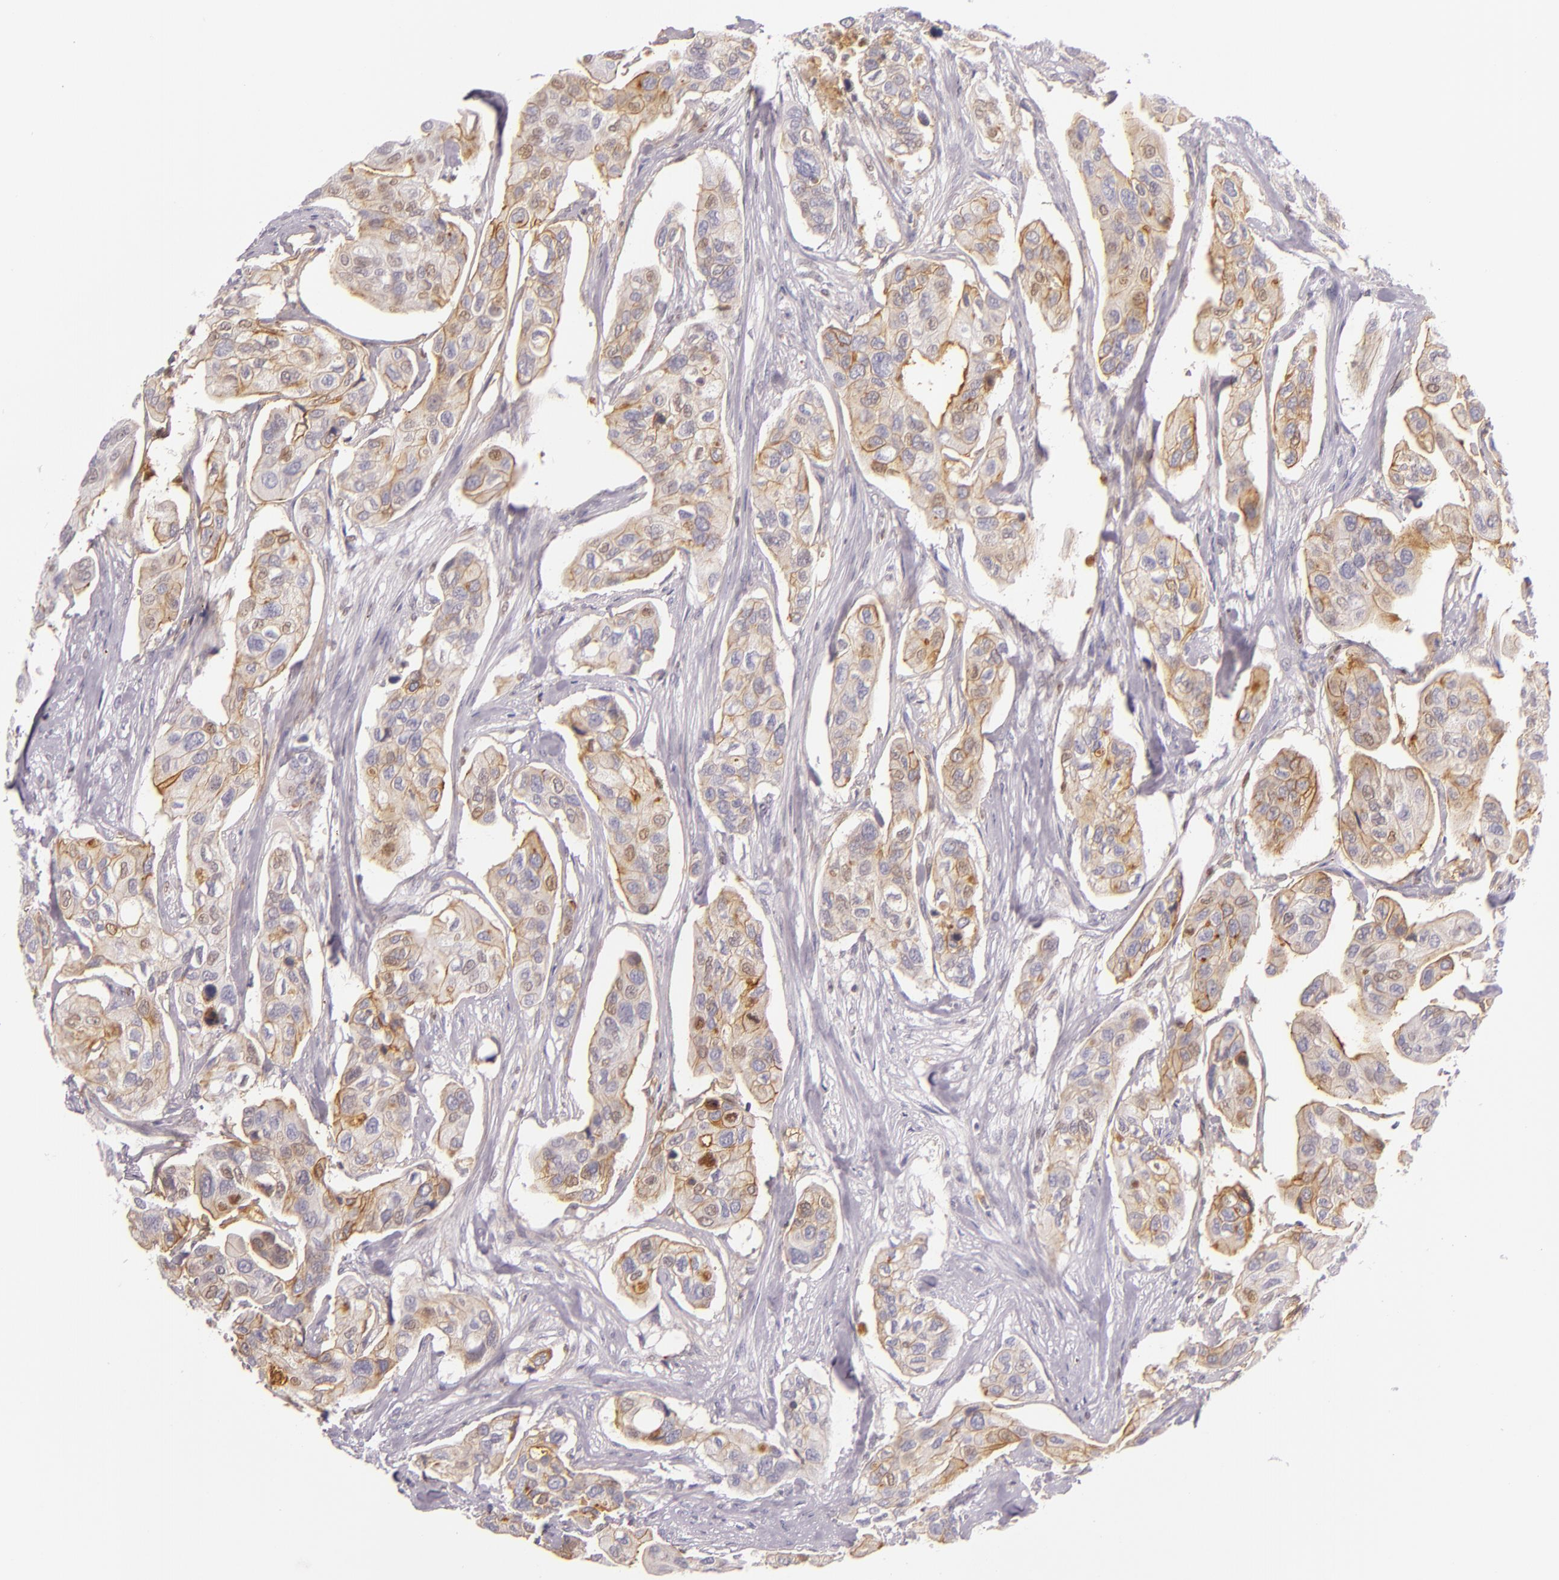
{"staining": {"intensity": "weak", "quantity": "25%-75%", "location": "cytoplasmic/membranous"}, "tissue": "urothelial cancer", "cell_type": "Tumor cells", "image_type": "cancer", "snomed": [{"axis": "morphology", "description": "Adenocarcinoma, NOS"}, {"axis": "topography", "description": "Urinary bladder"}], "caption": "Human urothelial cancer stained with a protein marker exhibits weak staining in tumor cells.", "gene": "CEACAM1", "patient": {"sex": "male", "age": 61}}